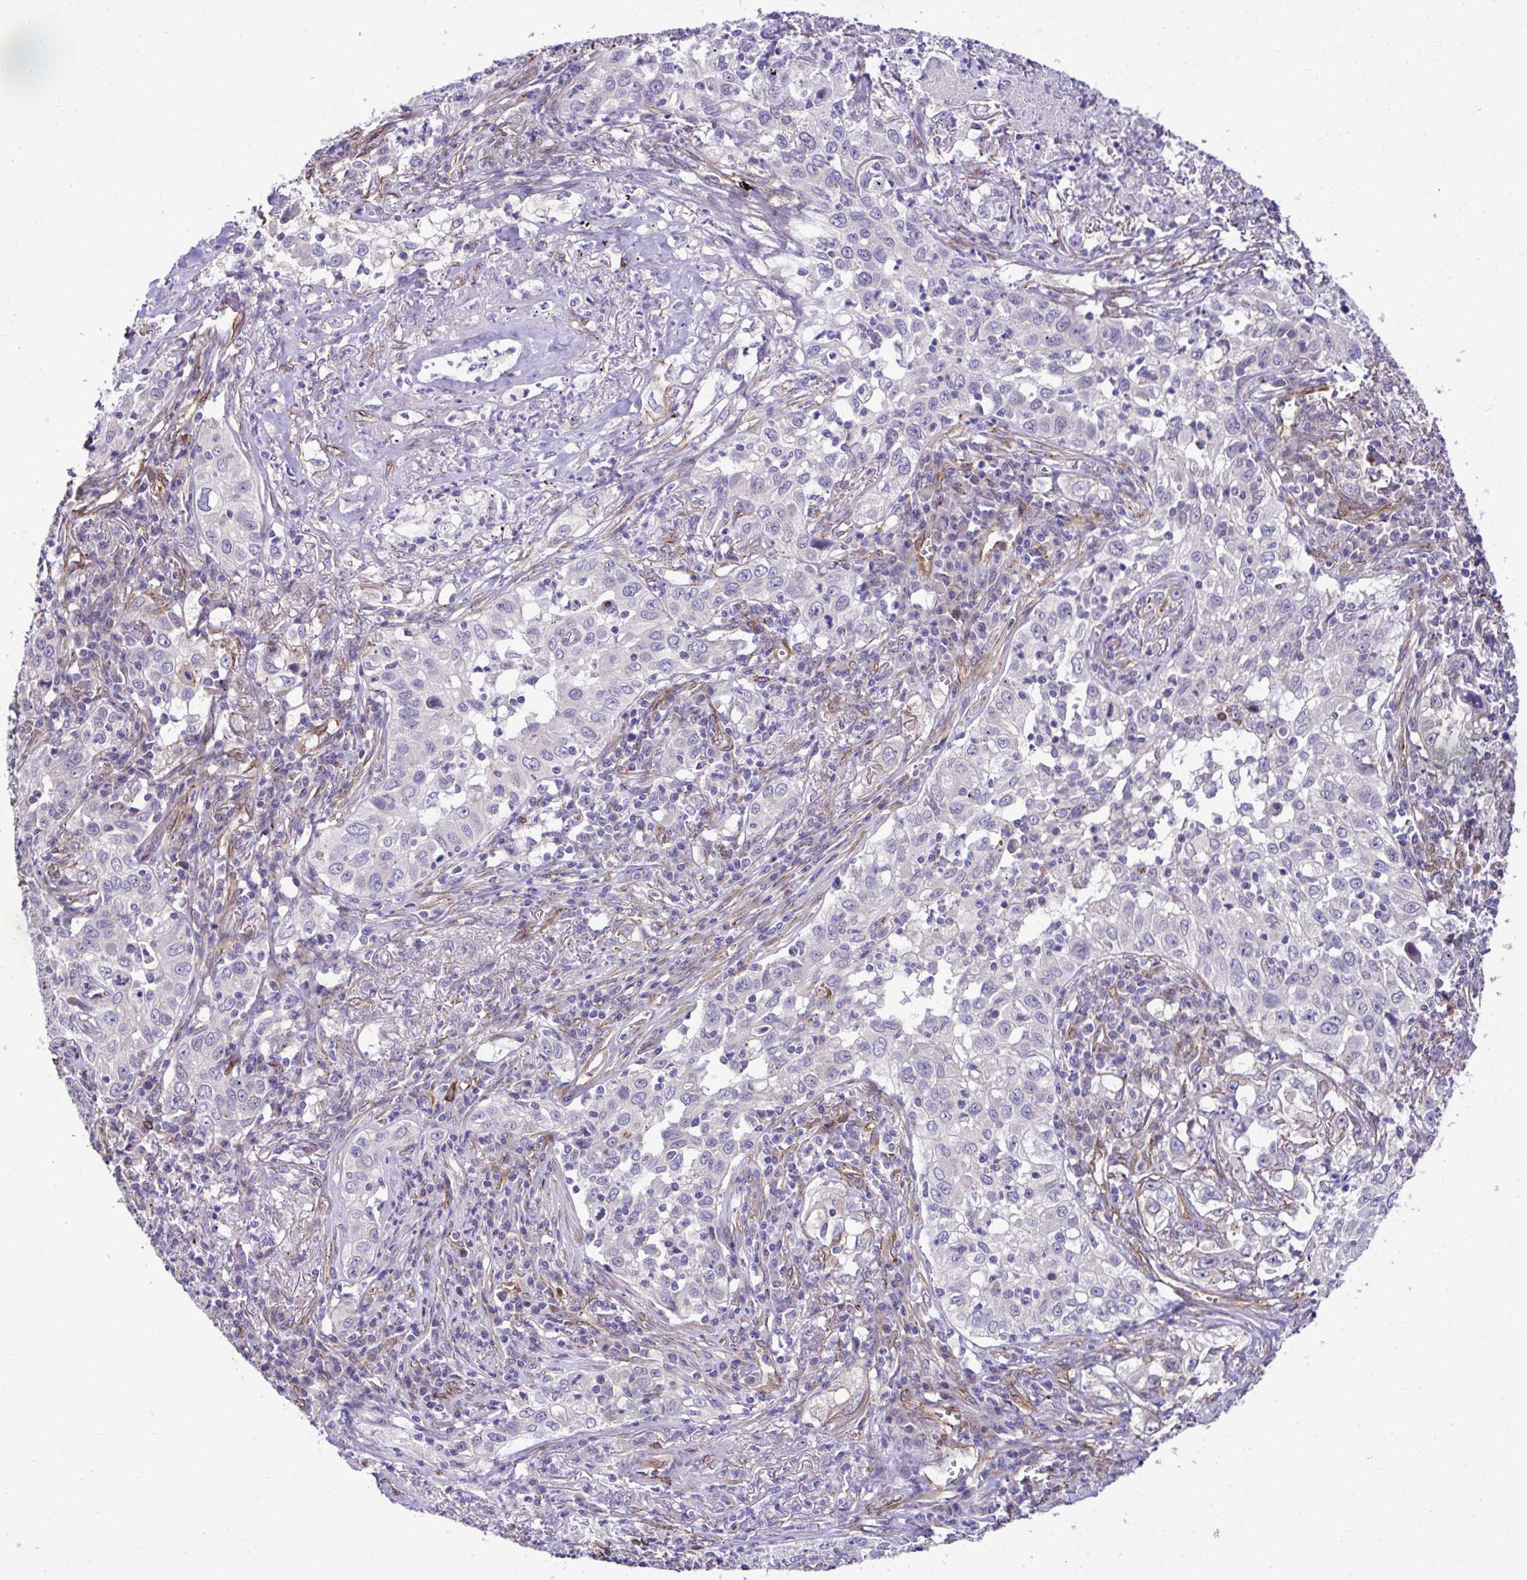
{"staining": {"intensity": "negative", "quantity": "none", "location": "none"}, "tissue": "lung cancer", "cell_type": "Tumor cells", "image_type": "cancer", "snomed": [{"axis": "morphology", "description": "Squamous cell carcinoma, NOS"}, {"axis": "topography", "description": "Lung"}], "caption": "Protein analysis of squamous cell carcinoma (lung) exhibits no significant expression in tumor cells.", "gene": "TRIM52", "patient": {"sex": "male", "age": 71}}